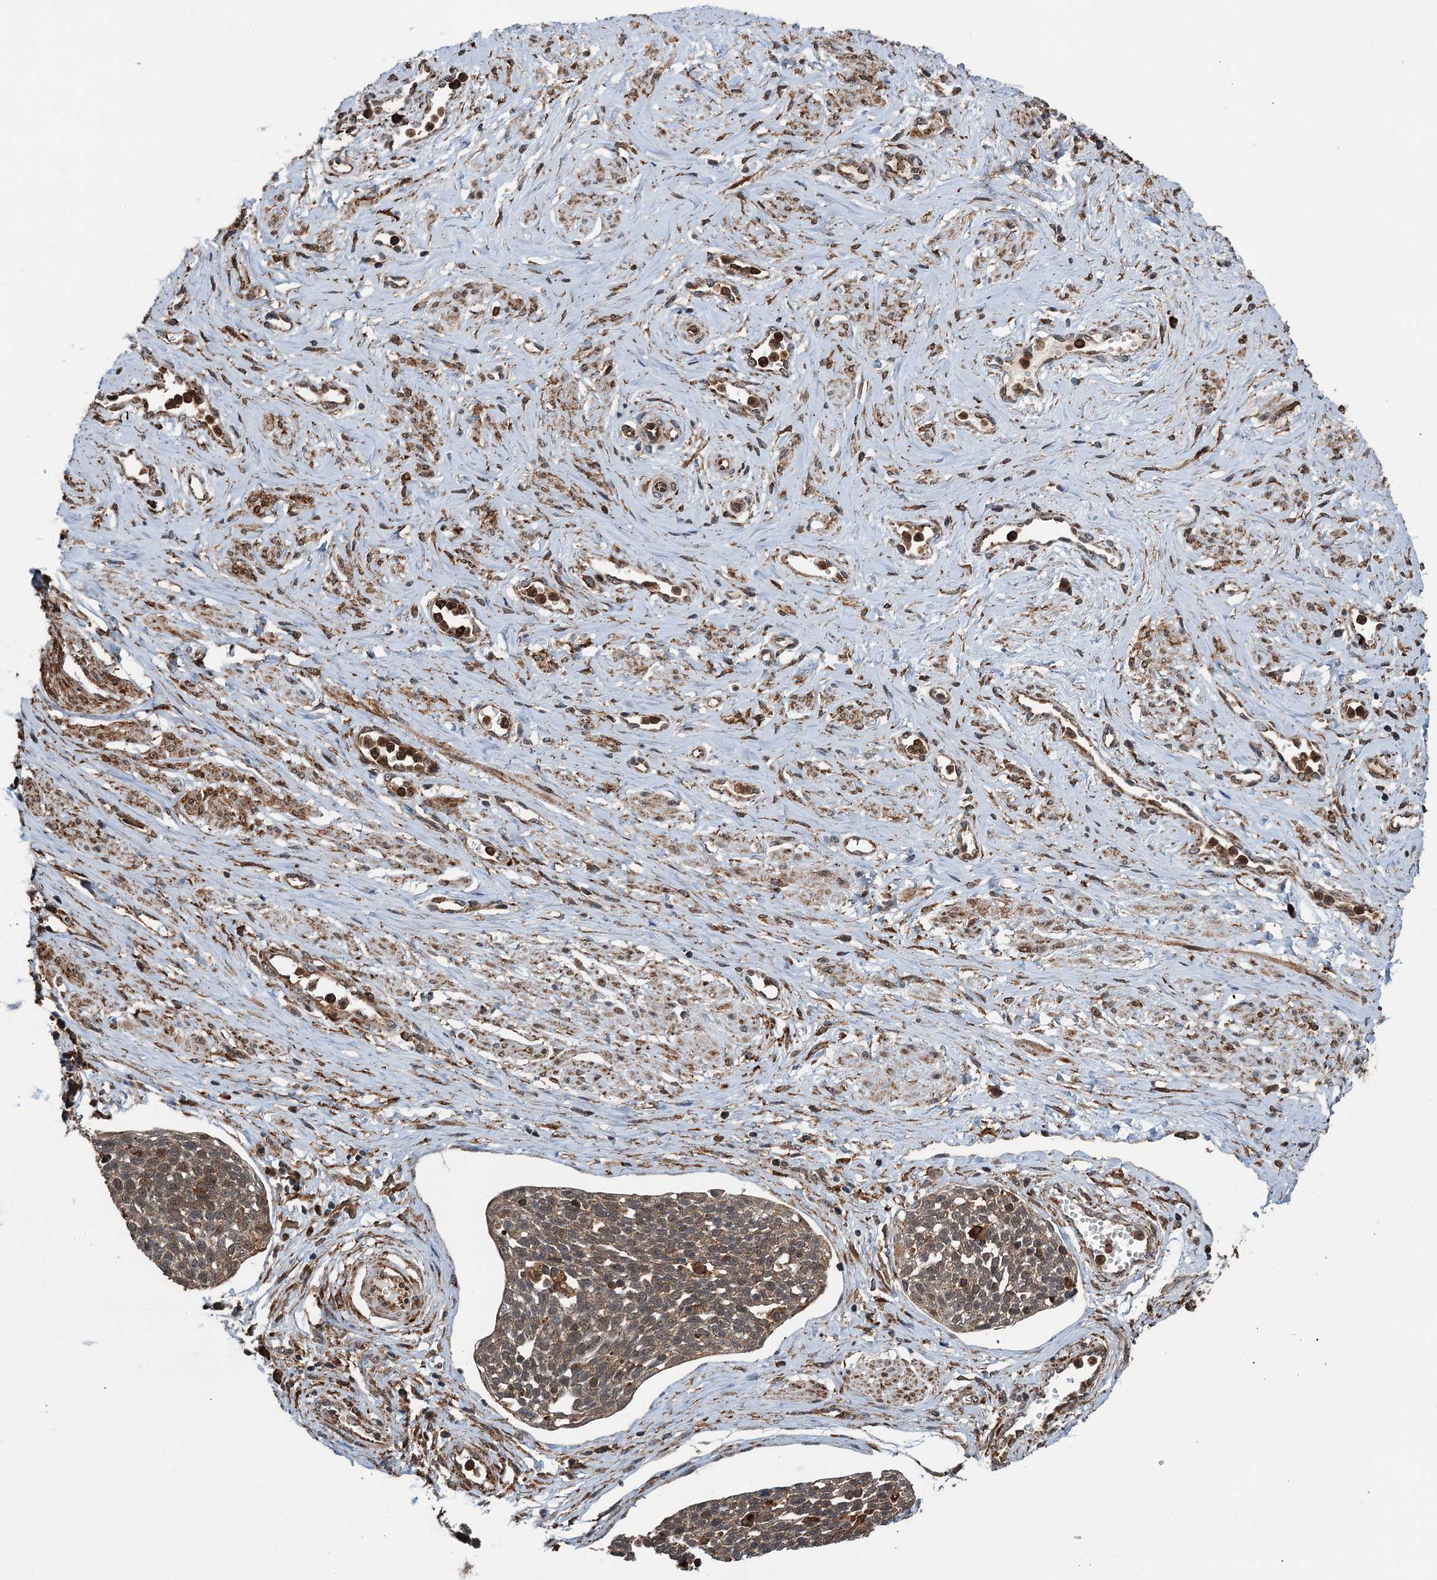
{"staining": {"intensity": "moderate", "quantity": "25%-75%", "location": "cytoplasmic/membranous"}, "tissue": "cervical cancer", "cell_type": "Tumor cells", "image_type": "cancer", "snomed": [{"axis": "morphology", "description": "Squamous cell carcinoma, NOS"}, {"axis": "topography", "description": "Cervix"}], "caption": "A histopathology image of human cervical cancer (squamous cell carcinoma) stained for a protein displays moderate cytoplasmic/membranous brown staining in tumor cells.", "gene": "WHAMM", "patient": {"sex": "female", "age": 34}}